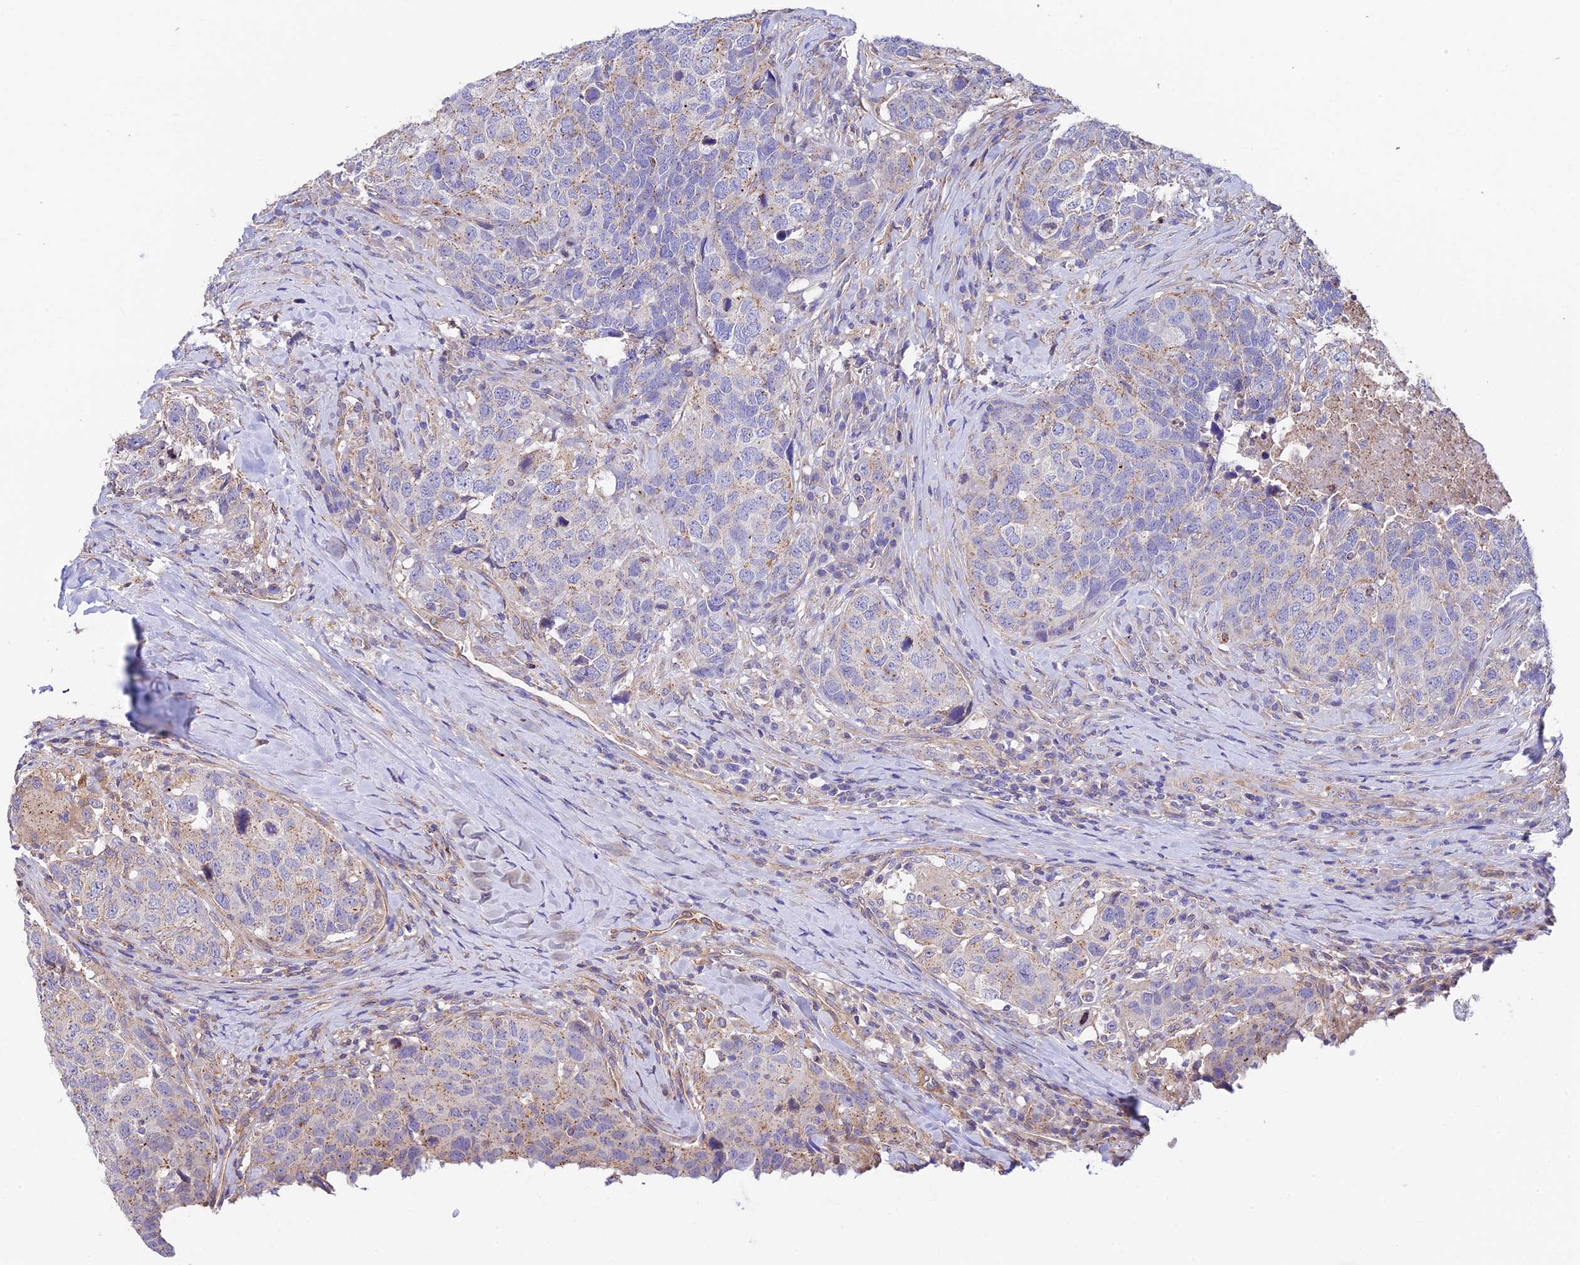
{"staining": {"intensity": "weak", "quantity": "<25%", "location": "cytoplasmic/membranous"}, "tissue": "head and neck cancer", "cell_type": "Tumor cells", "image_type": "cancer", "snomed": [{"axis": "morphology", "description": "Squamous cell carcinoma, NOS"}, {"axis": "topography", "description": "Head-Neck"}], "caption": "Tumor cells show no significant protein staining in head and neck squamous cell carcinoma.", "gene": "QRFP", "patient": {"sex": "male", "age": 66}}